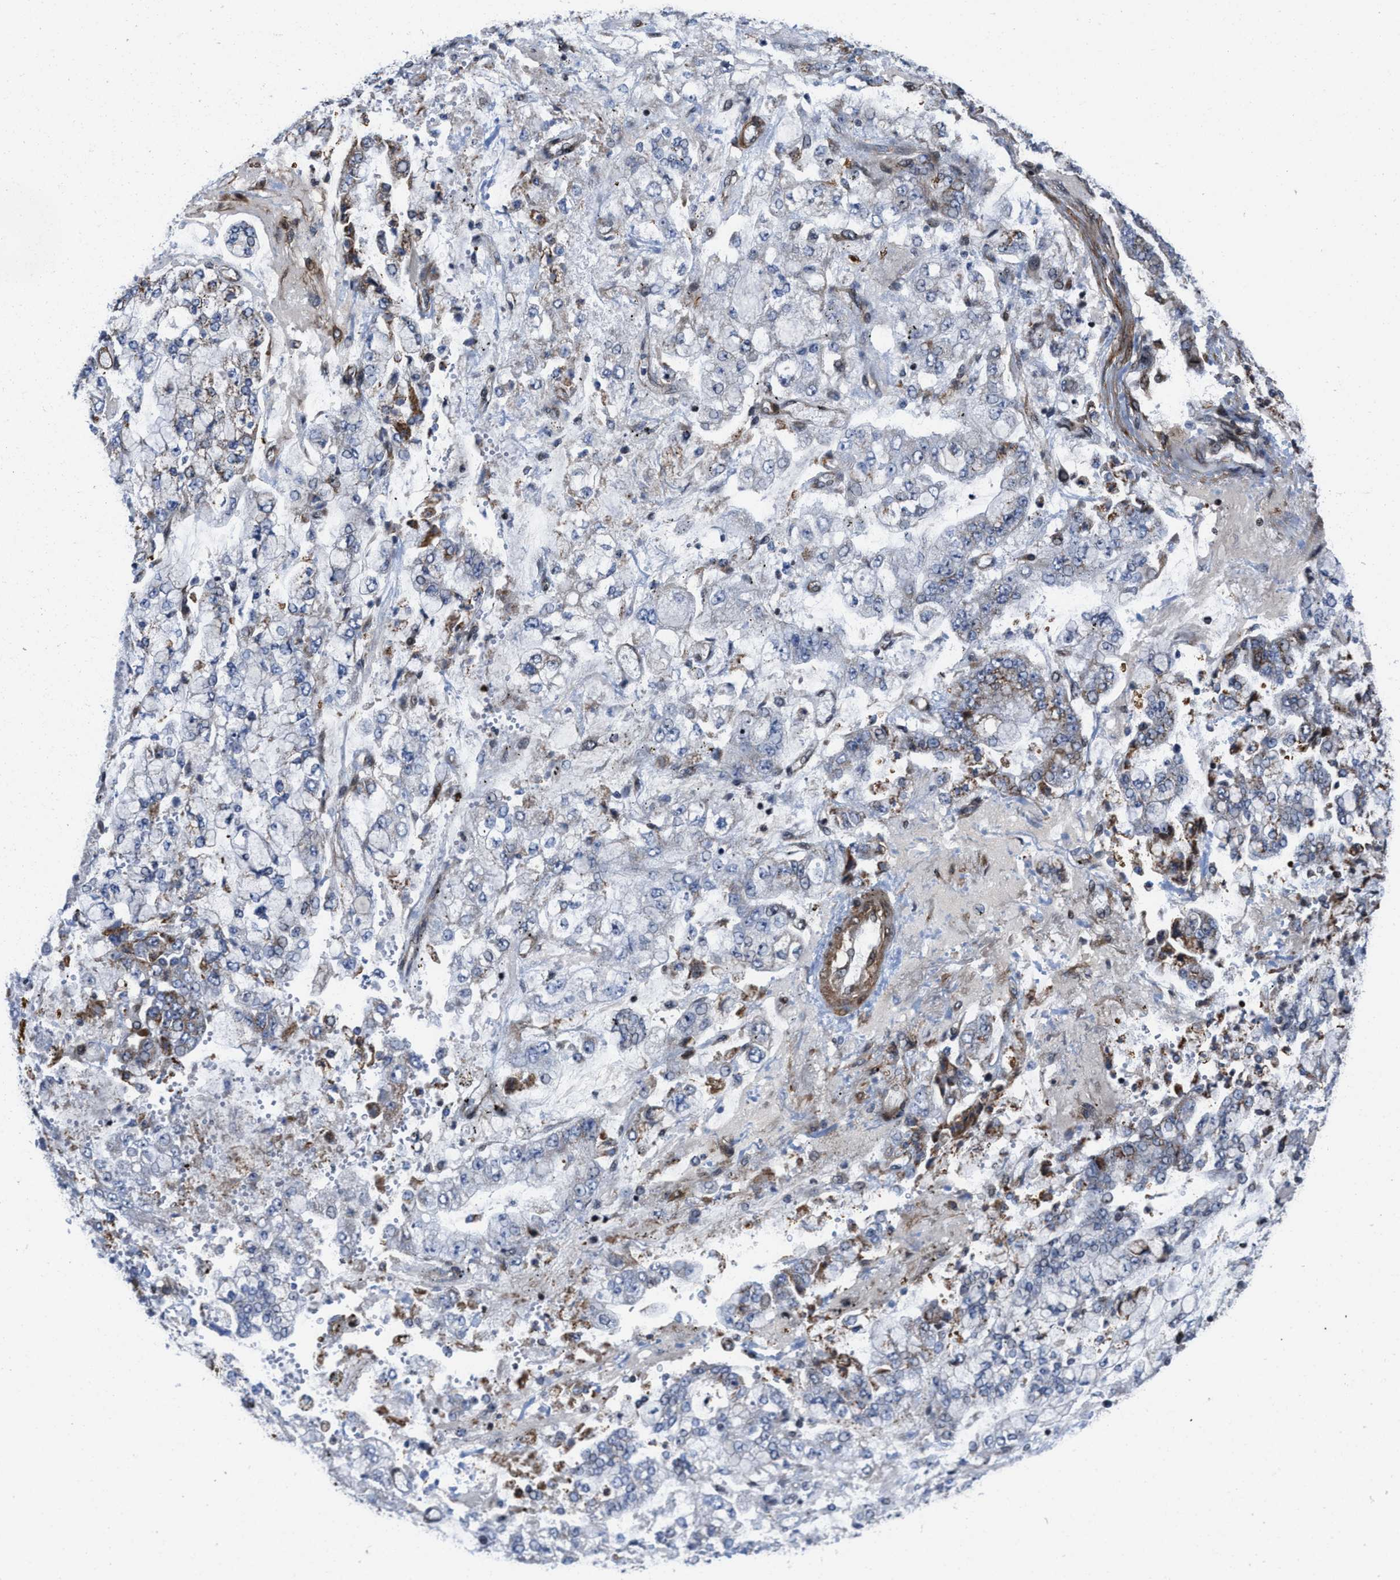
{"staining": {"intensity": "moderate", "quantity": "<25%", "location": "cytoplasmic/membranous"}, "tissue": "stomach cancer", "cell_type": "Tumor cells", "image_type": "cancer", "snomed": [{"axis": "morphology", "description": "Adenocarcinoma, NOS"}, {"axis": "topography", "description": "Stomach"}], "caption": "A histopathology image of human adenocarcinoma (stomach) stained for a protein demonstrates moderate cytoplasmic/membranous brown staining in tumor cells.", "gene": "TGFB1I1", "patient": {"sex": "male", "age": 76}}